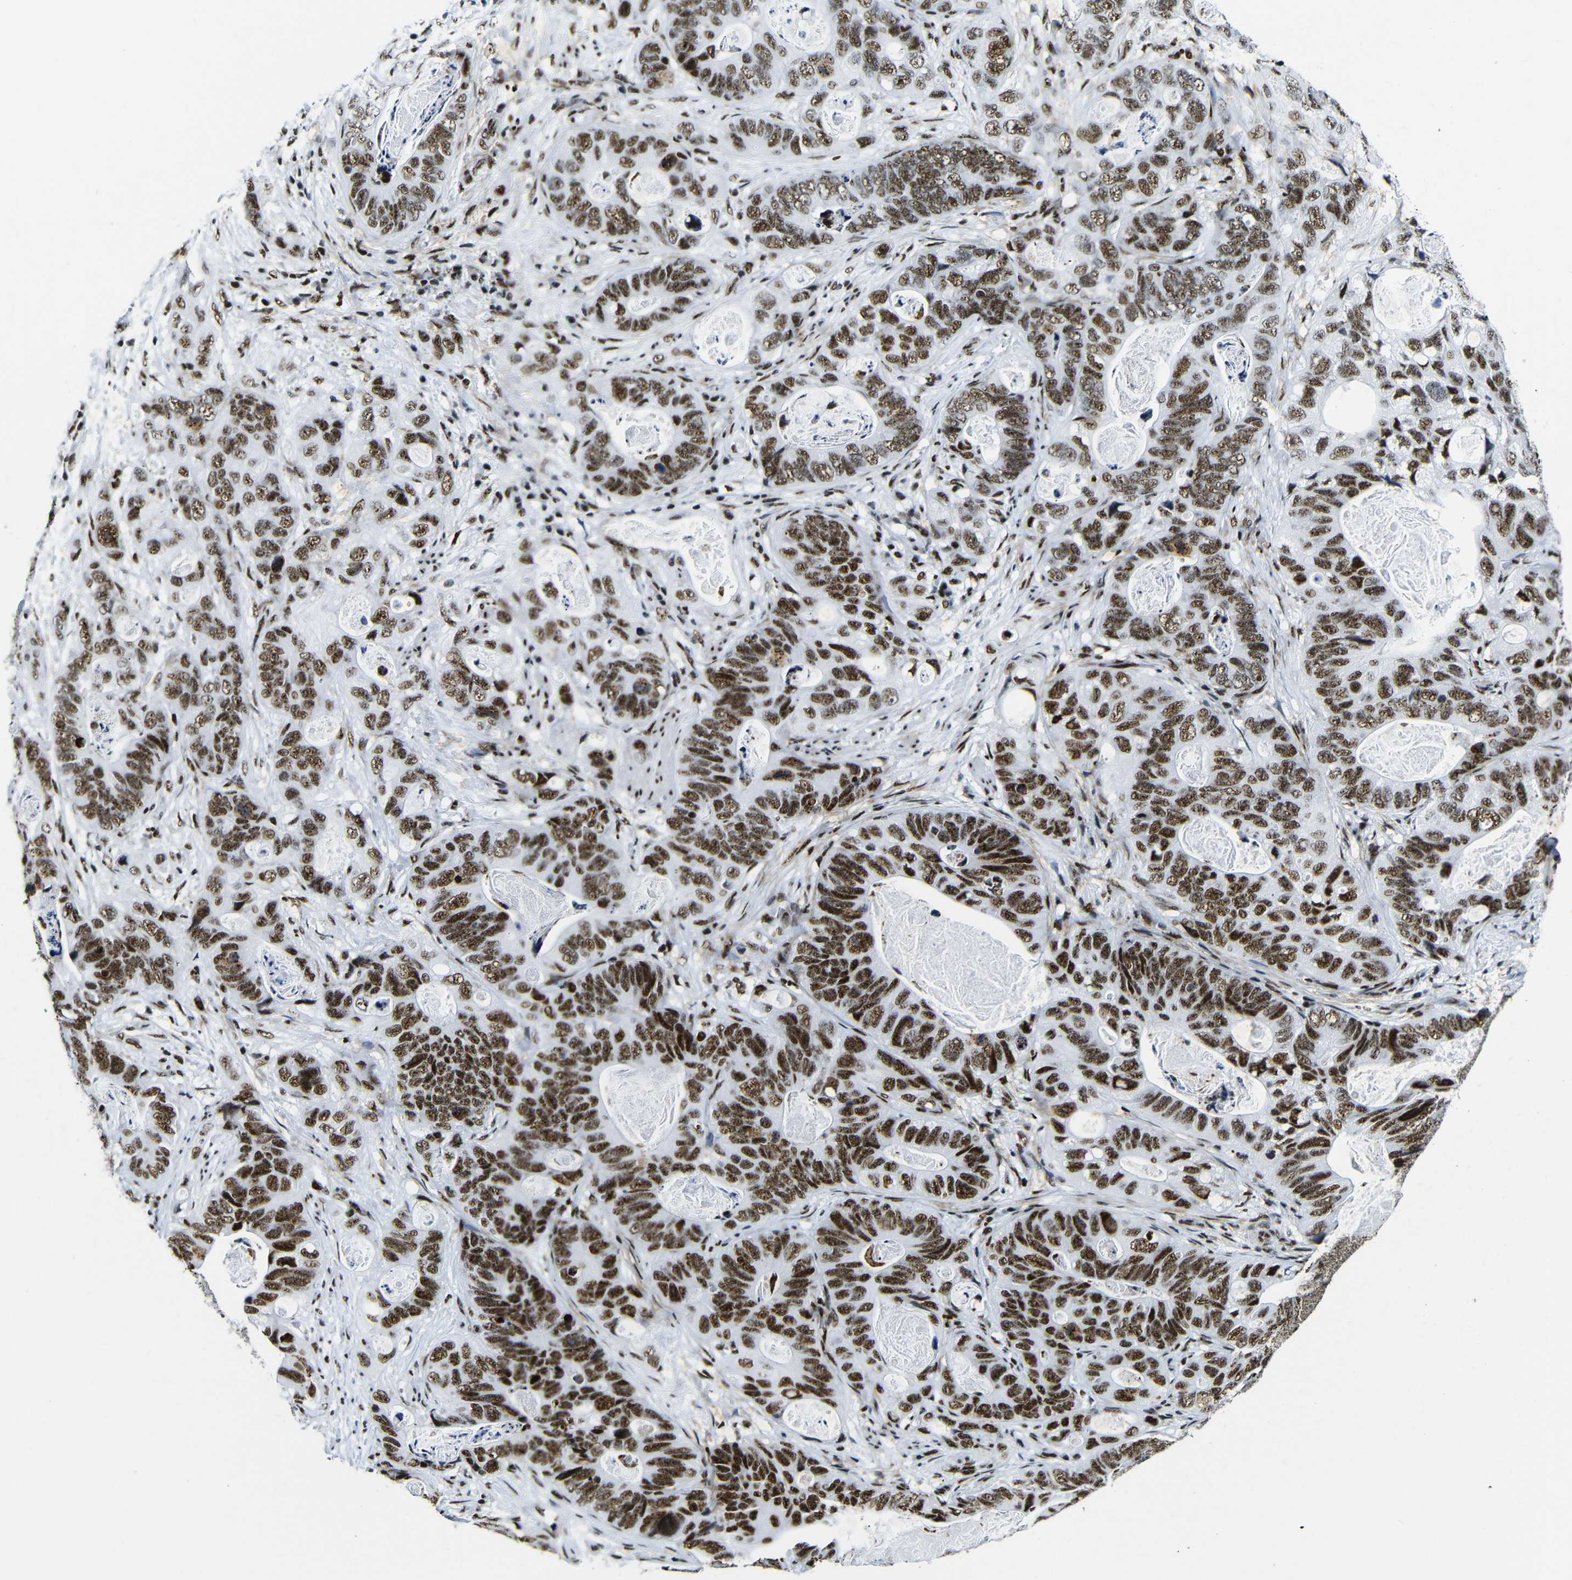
{"staining": {"intensity": "strong", "quantity": ">75%", "location": "nuclear"}, "tissue": "stomach cancer", "cell_type": "Tumor cells", "image_type": "cancer", "snomed": [{"axis": "morphology", "description": "Adenocarcinoma, NOS"}, {"axis": "topography", "description": "Stomach"}], "caption": "Stomach cancer tissue demonstrates strong nuclear staining in about >75% of tumor cells", "gene": "SRSF1", "patient": {"sex": "female", "age": 89}}